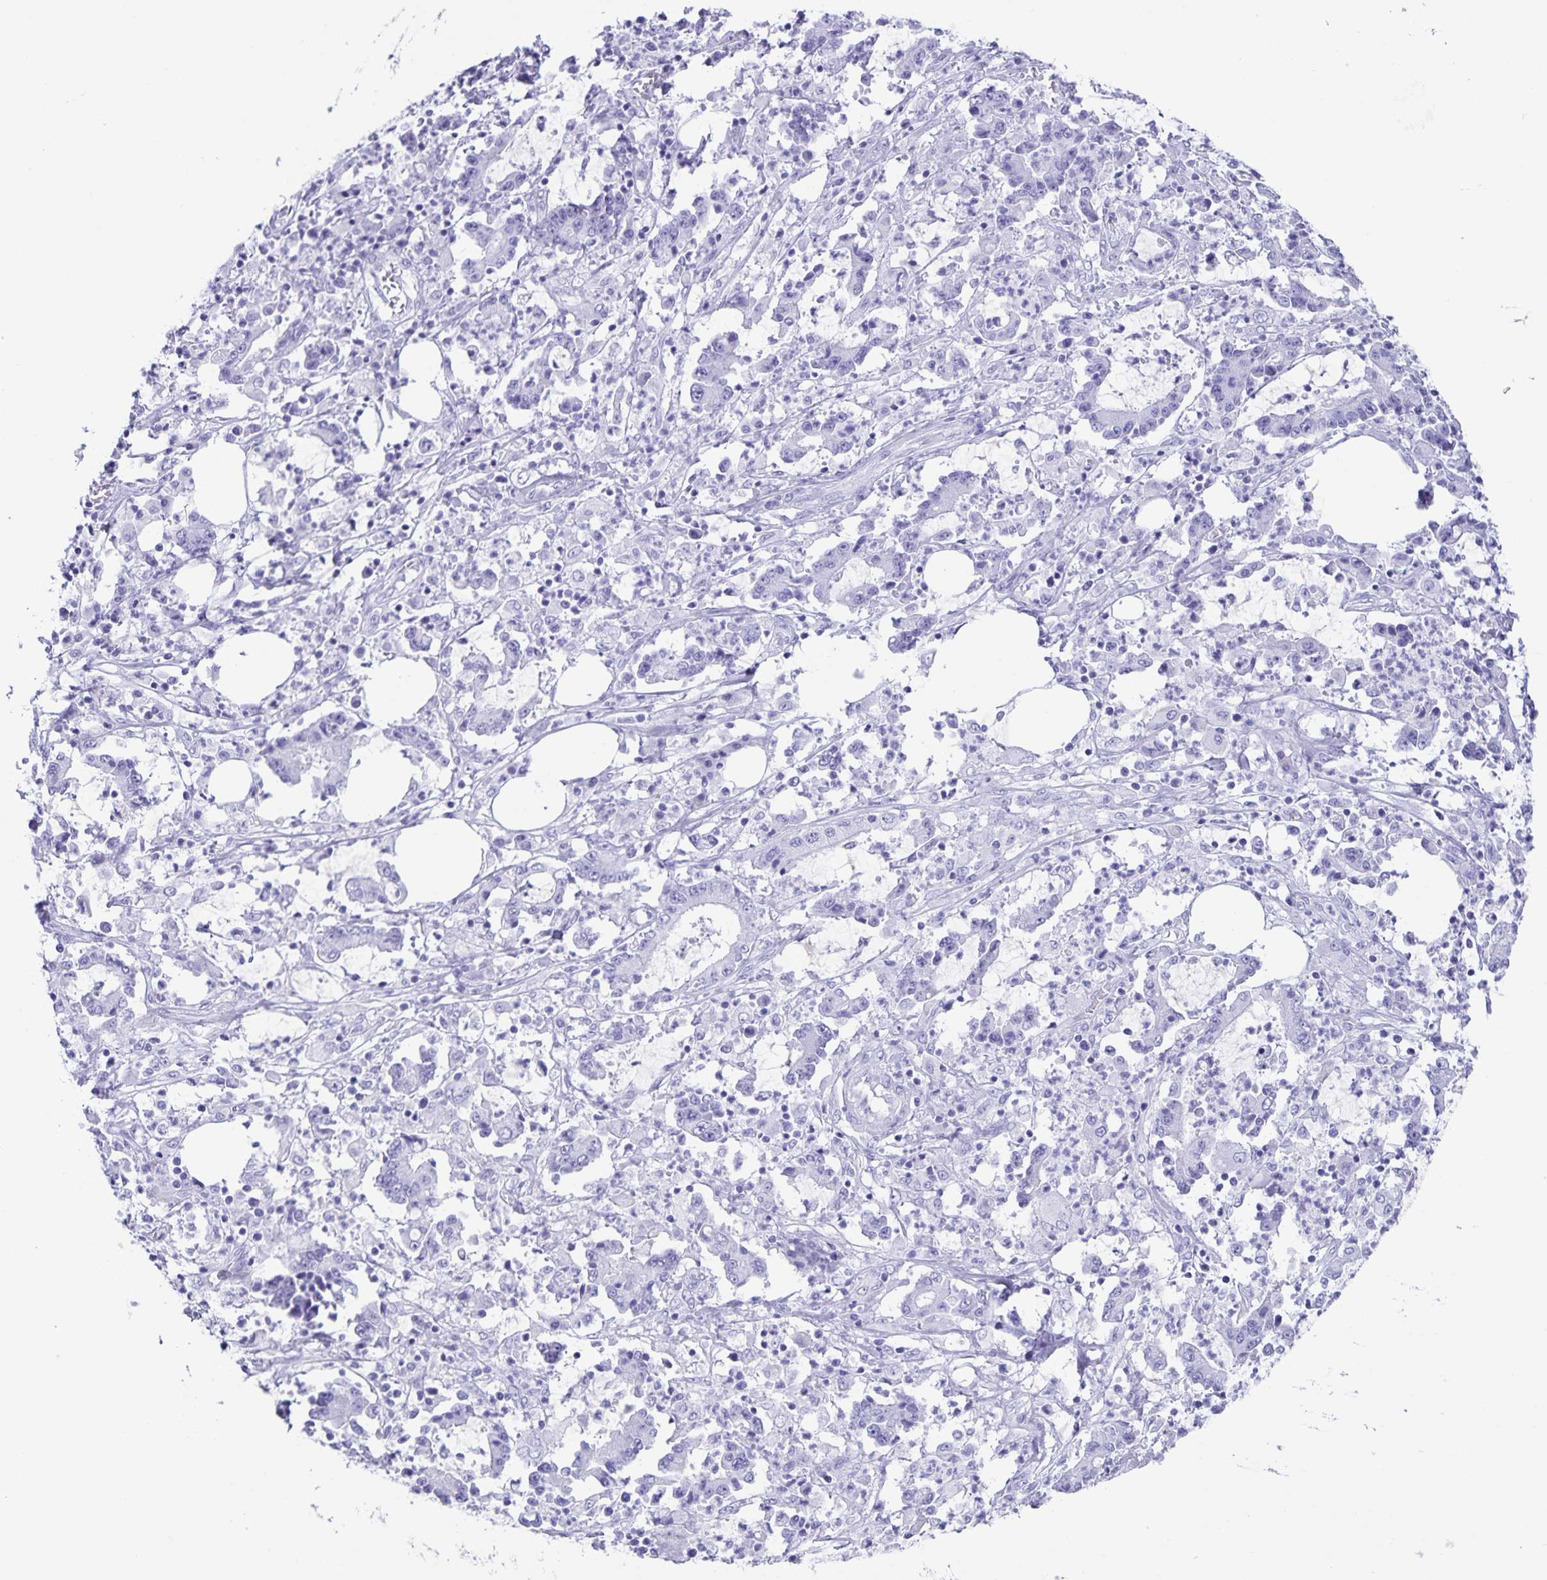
{"staining": {"intensity": "negative", "quantity": "none", "location": "none"}, "tissue": "stomach cancer", "cell_type": "Tumor cells", "image_type": "cancer", "snomed": [{"axis": "morphology", "description": "Adenocarcinoma, NOS"}, {"axis": "topography", "description": "Stomach, upper"}], "caption": "This is an immunohistochemistry histopathology image of stomach adenocarcinoma. There is no positivity in tumor cells.", "gene": "AQP4", "patient": {"sex": "male", "age": 68}}